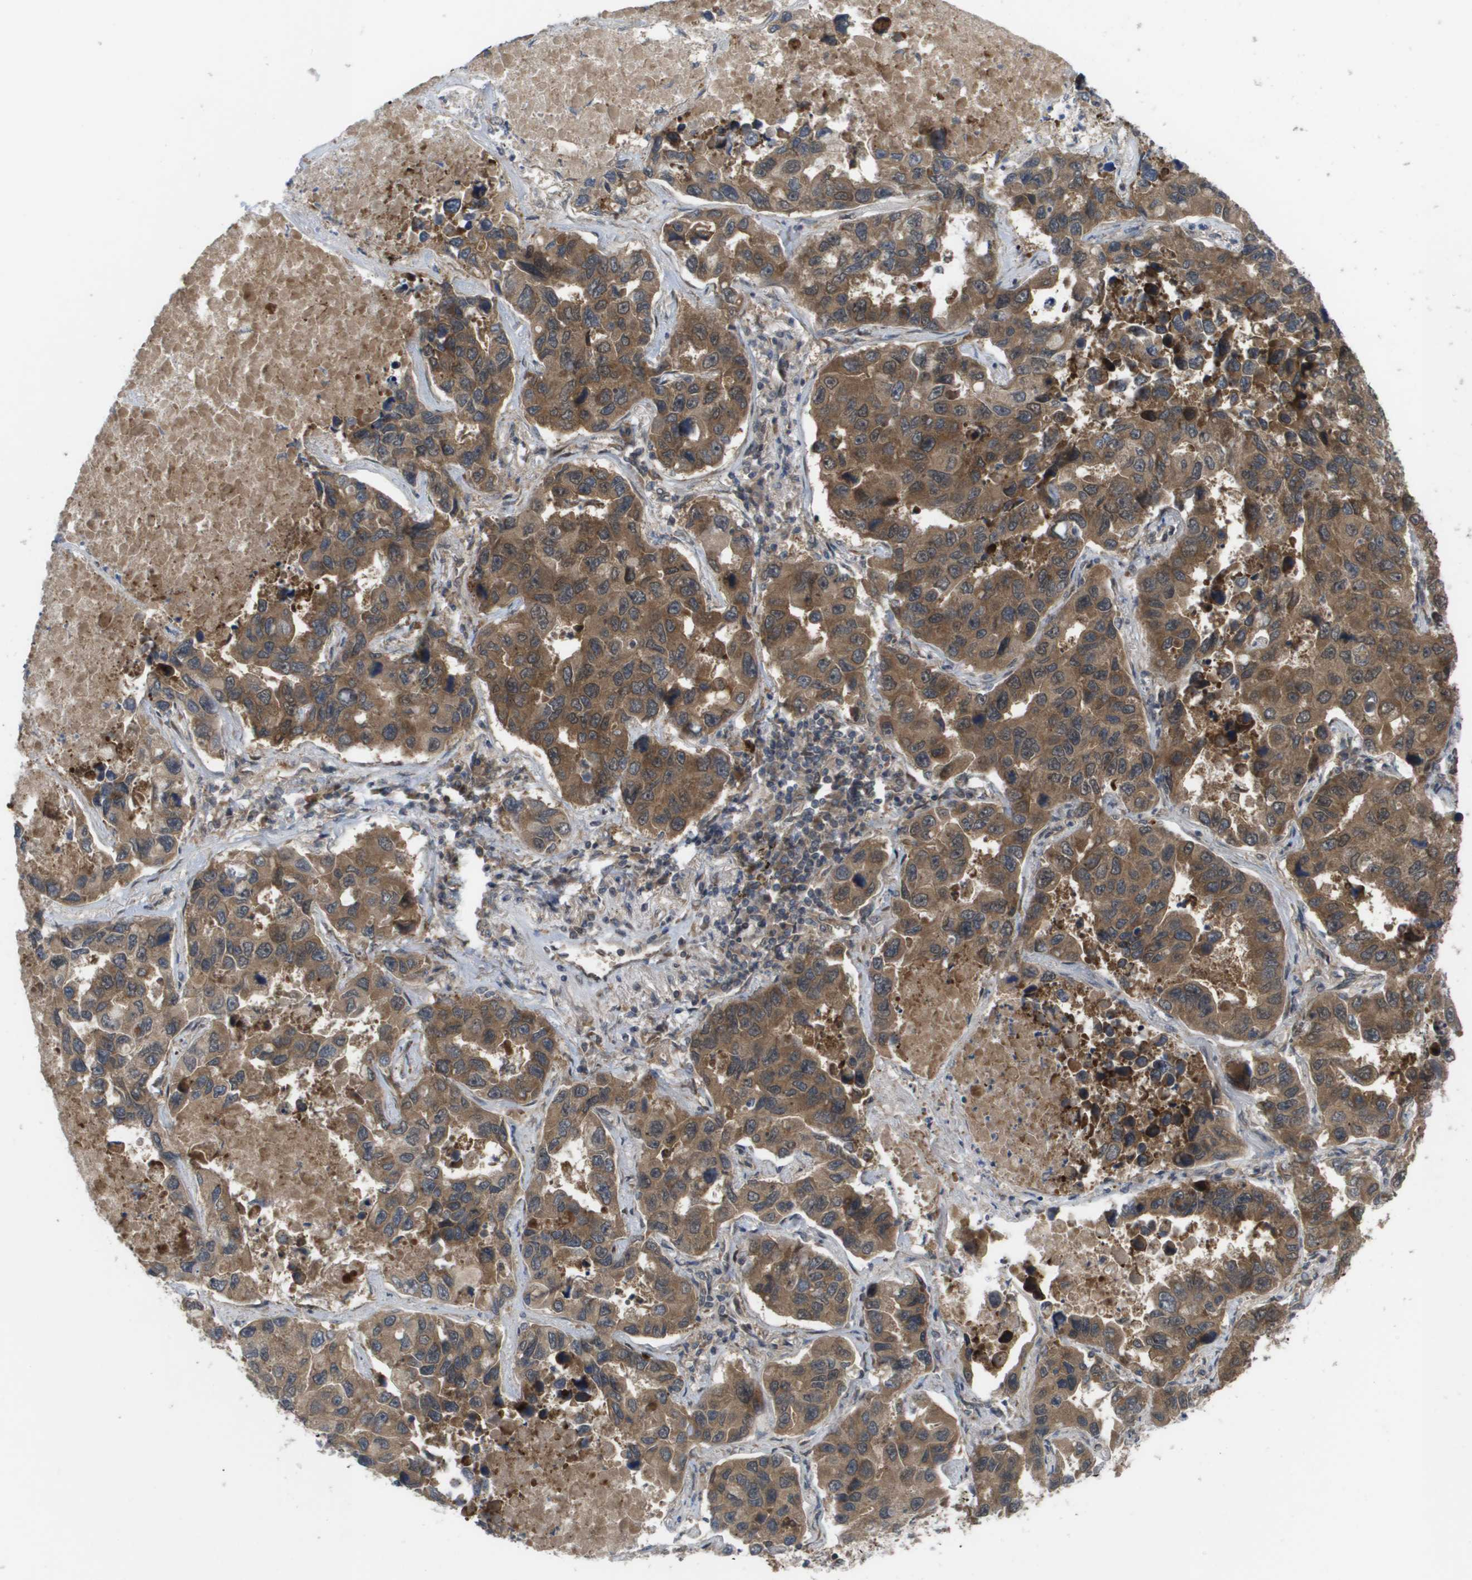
{"staining": {"intensity": "moderate", "quantity": ">75%", "location": "cytoplasmic/membranous"}, "tissue": "lung cancer", "cell_type": "Tumor cells", "image_type": "cancer", "snomed": [{"axis": "morphology", "description": "Adenocarcinoma, NOS"}, {"axis": "topography", "description": "Lung"}], "caption": "Lung cancer (adenocarcinoma) tissue displays moderate cytoplasmic/membranous positivity in approximately >75% of tumor cells, visualized by immunohistochemistry. (Stains: DAB (3,3'-diaminobenzidine) in brown, nuclei in blue, Microscopy: brightfield microscopy at high magnification).", "gene": "CTPS2", "patient": {"sex": "male", "age": 64}}